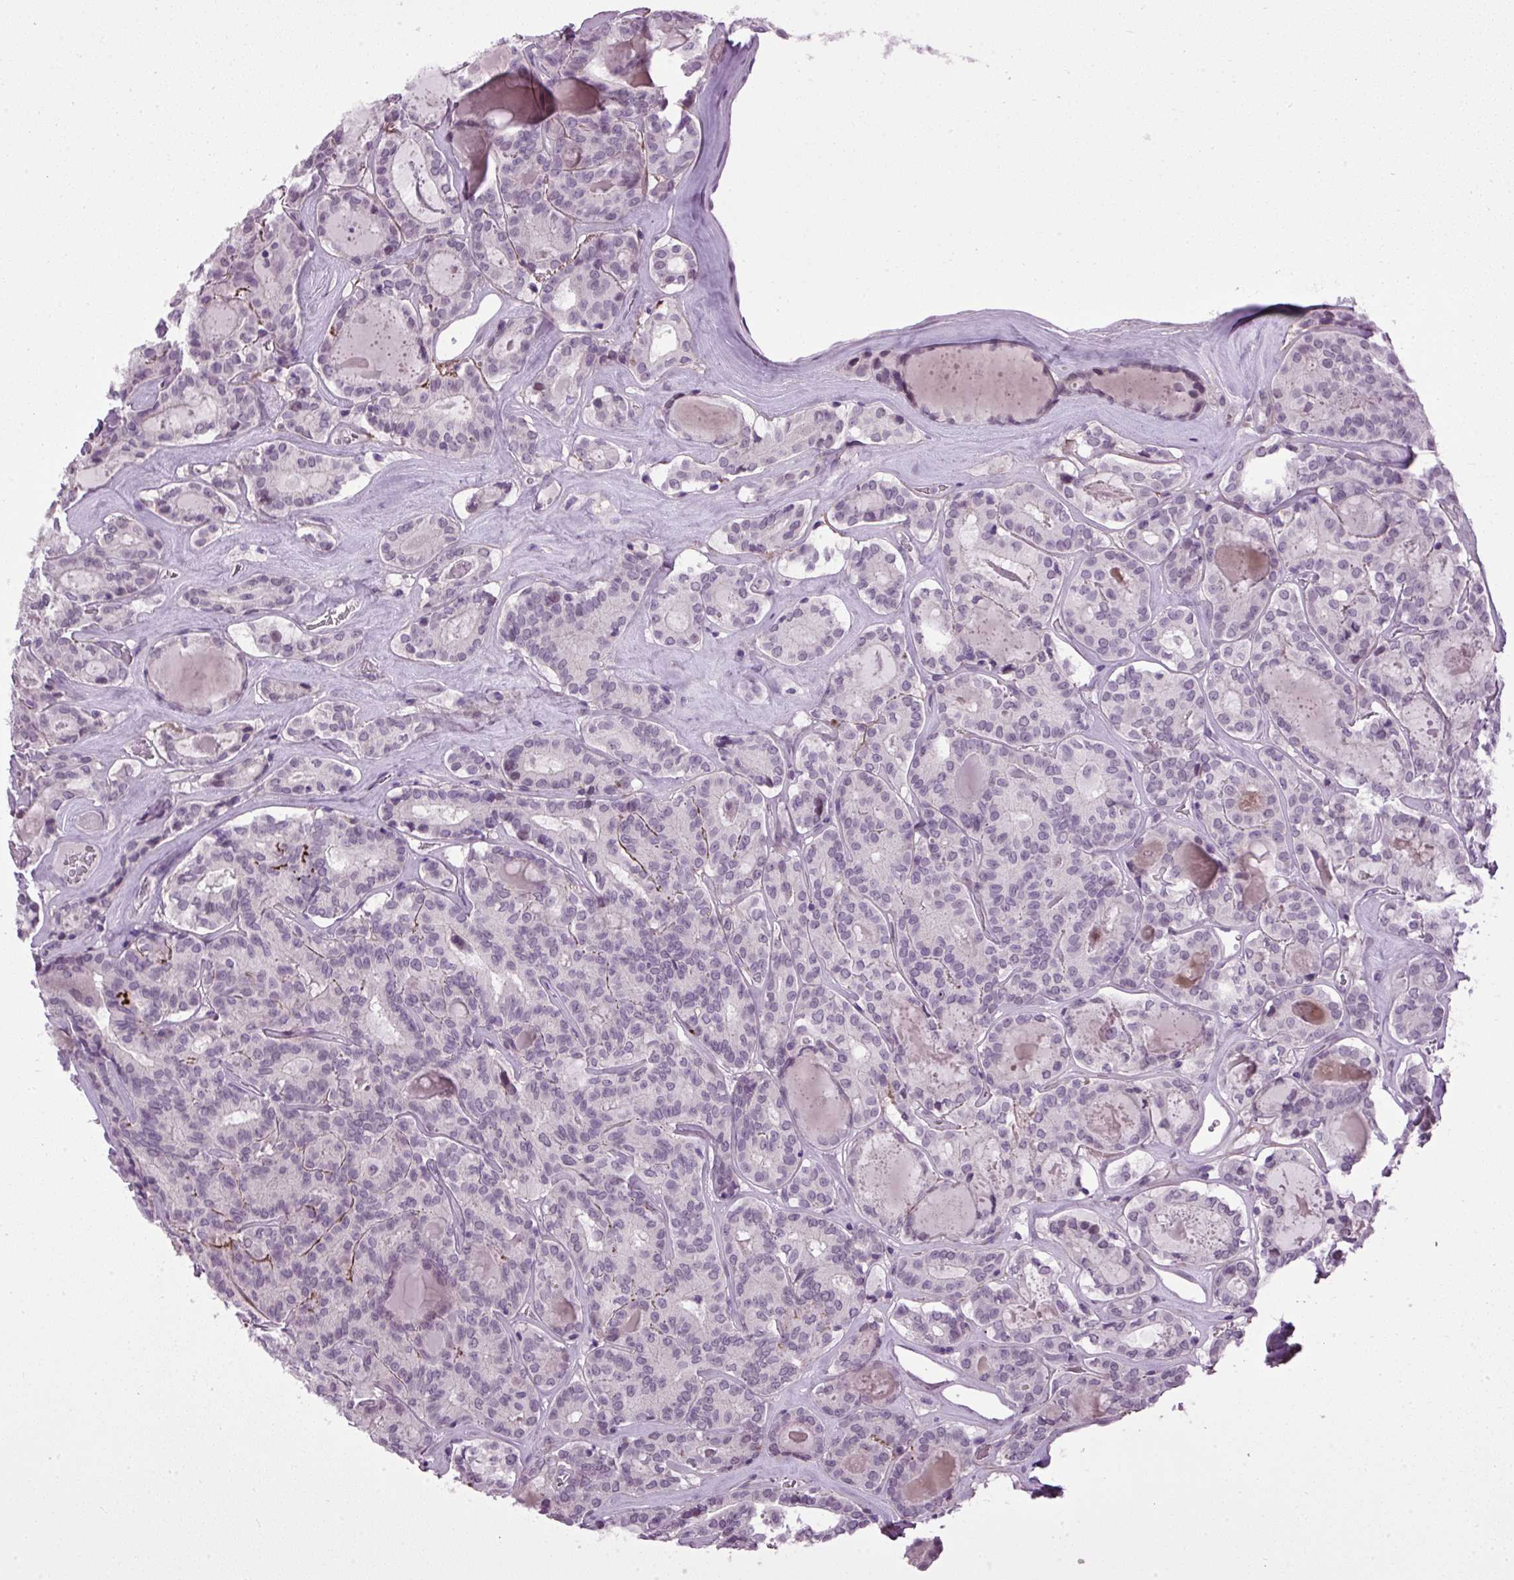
{"staining": {"intensity": "negative", "quantity": "none", "location": "none"}, "tissue": "thyroid cancer", "cell_type": "Tumor cells", "image_type": "cancer", "snomed": [{"axis": "morphology", "description": "Papillary adenocarcinoma, NOS"}, {"axis": "topography", "description": "Thyroid gland"}], "caption": "This is a image of immunohistochemistry (IHC) staining of papillary adenocarcinoma (thyroid), which shows no expression in tumor cells.", "gene": "A1CF", "patient": {"sex": "female", "age": 72}}